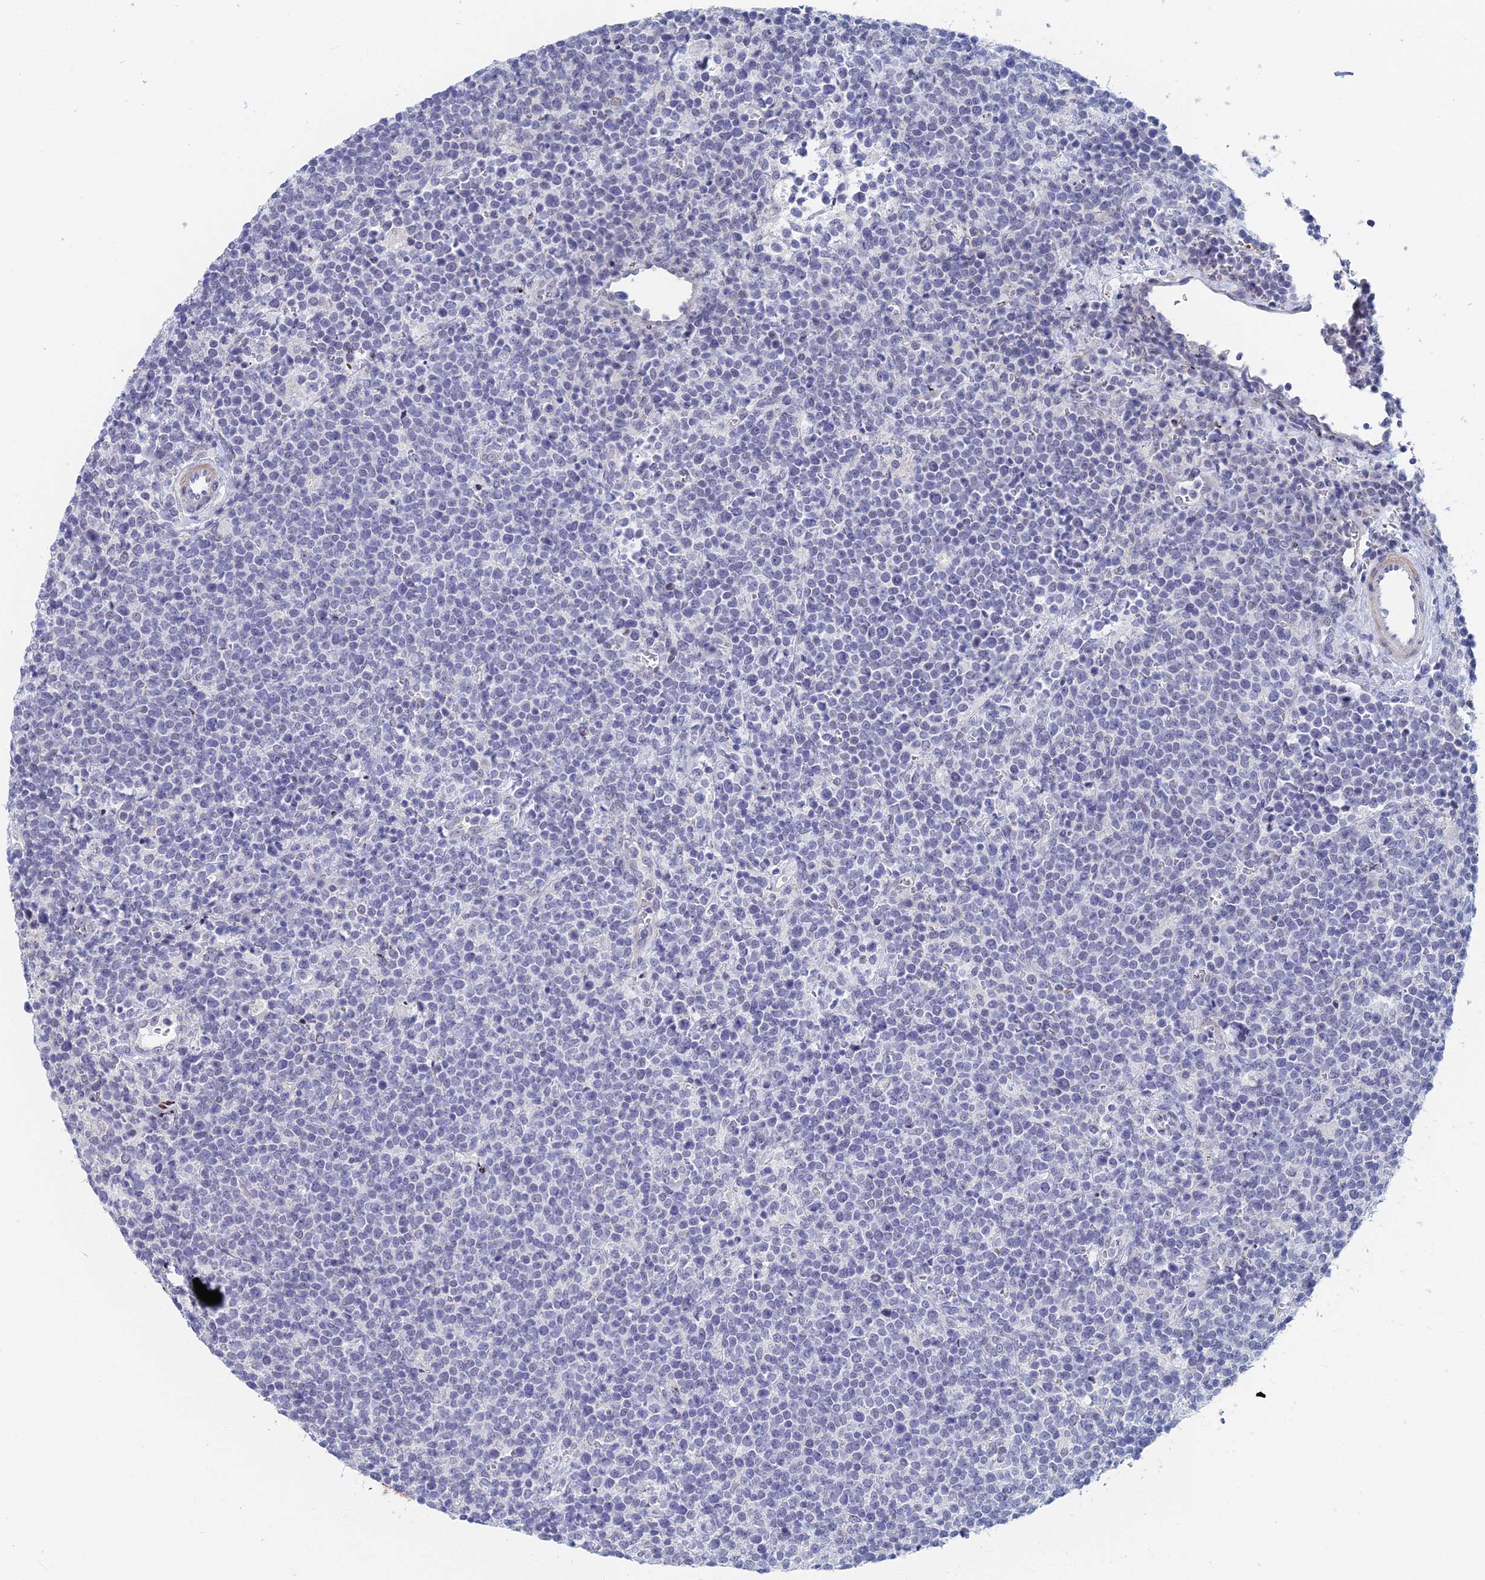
{"staining": {"intensity": "negative", "quantity": "none", "location": "none"}, "tissue": "lymphoma", "cell_type": "Tumor cells", "image_type": "cancer", "snomed": [{"axis": "morphology", "description": "Malignant lymphoma, non-Hodgkin's type, High grade"}, {"axis": "topography", "description": "Lymph node"}], "caption": "Immunohistochemical staining of high-grade malignant lymphoma, non-Hodgkin's type shows no significant positivity in tumor cells.", "gene": "GMNC", "patient": {"sex": "male", "age": 61}}